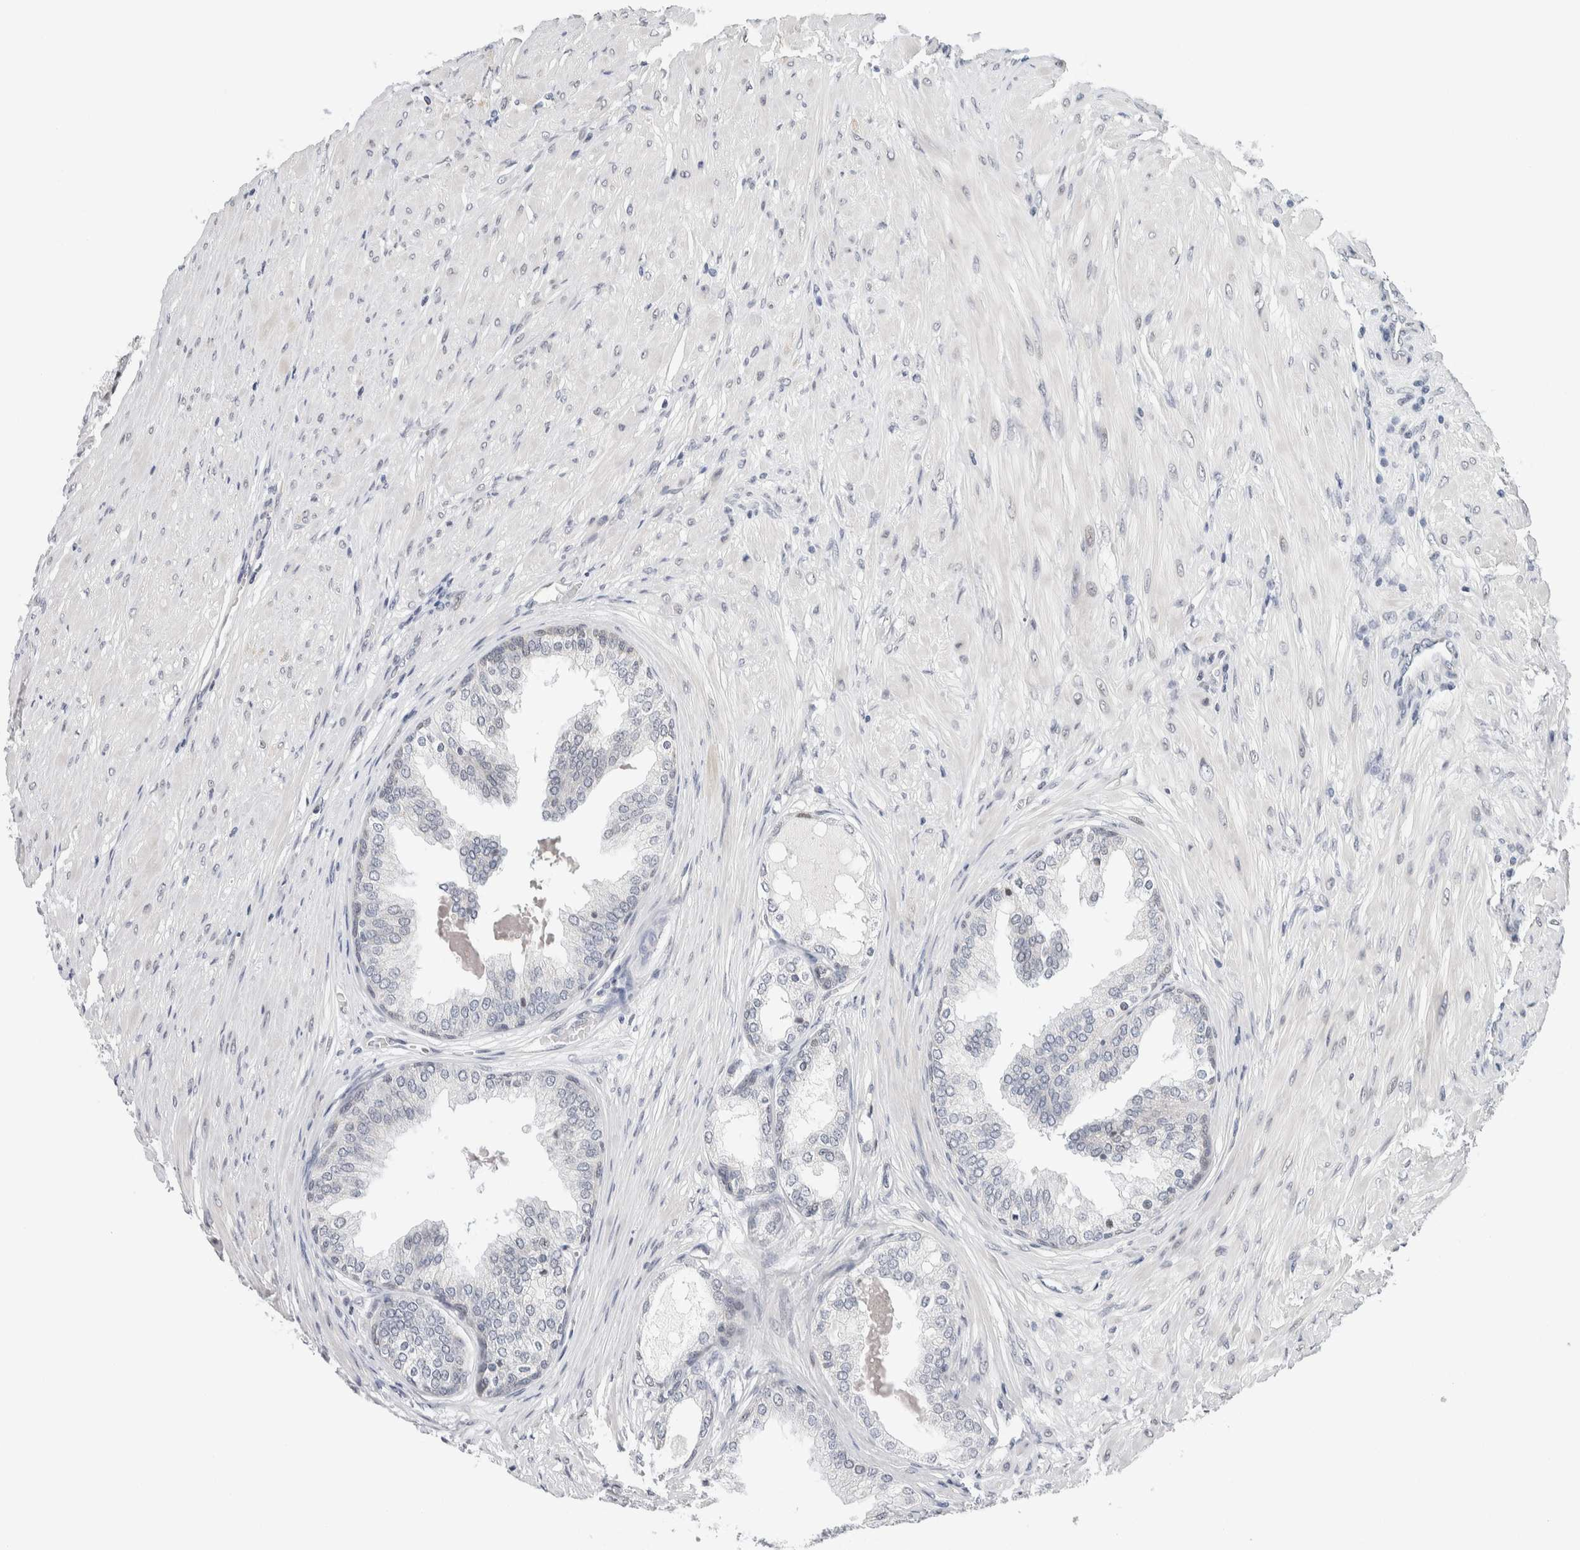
{"staining": {"intensity": "negative", "quantity": "none", "location": "none"}, "tissue": "prostate cancer", "cell_type": "Tumor cells", "image_type": "cancer", "snomed": [{"axis": "morphology", "description": "Adenocarcinoma, High grade"}, {"axis": "topography", "description": "Prostate"}], "caption": "Immunohistochemistry (IHC) image of adenocarcinoma (high-grade) (prostate) stained for a protein (brown), which demonstrates no positivity in tumor cells.", "gene": "NEUROD1", "patient": {"sex": "male", "age": 59}}